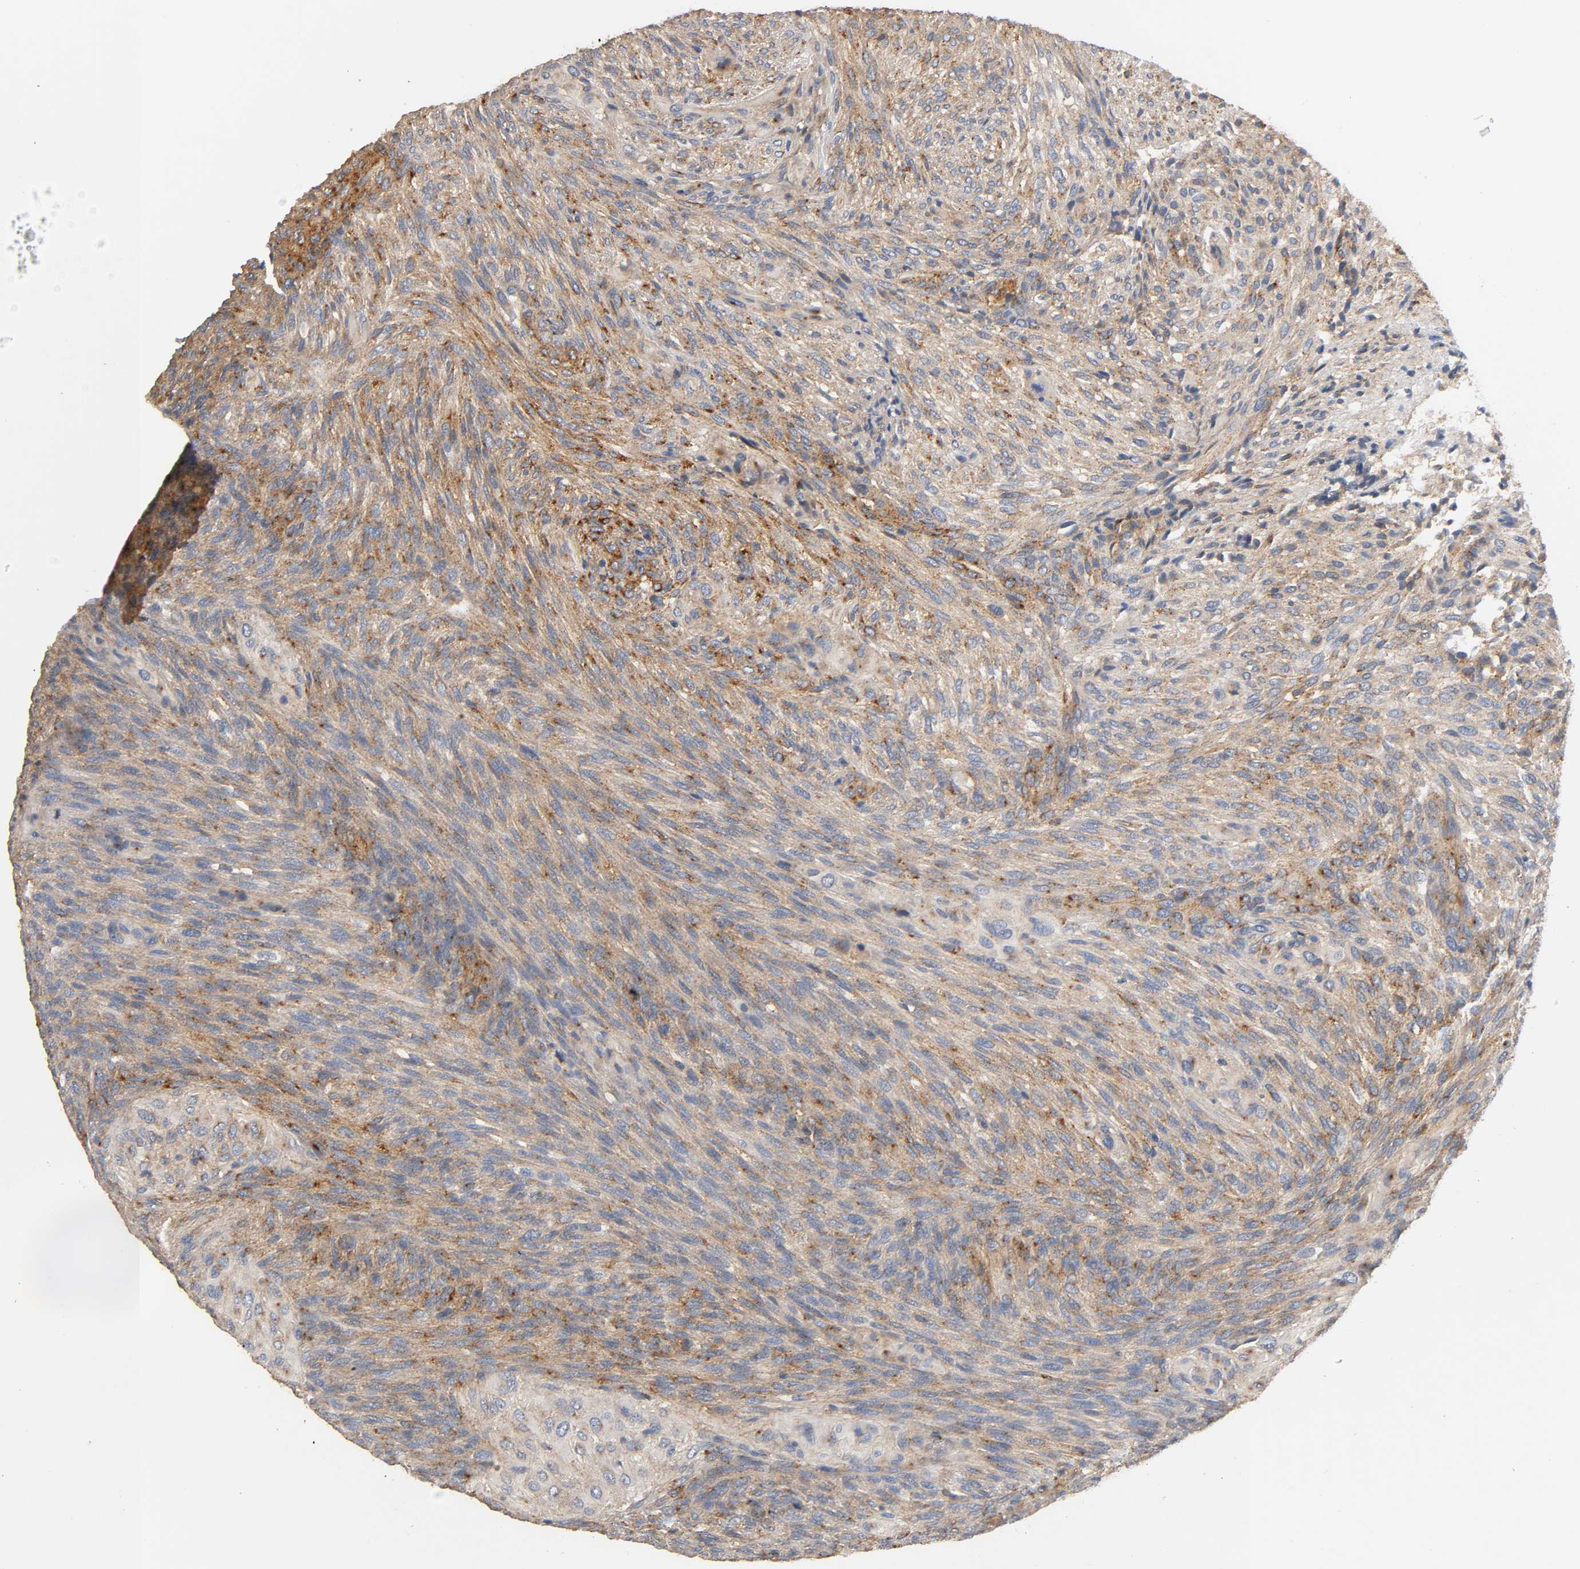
{"staining": {"intensity": "moderate", "quantity": ">75%", "location": "cytoplasmic/membranous"}, "tissue": "glioma", "cell_type": "Tumor cells", "image_type": "cancer", "snomed": [{"axis": "morphology", "description": "Glioma, malignant, High grade"}, {"axis": "topography", "description": "Cerebral cortex"}], "caption": "Protein positivity by IHC displays moderate cytoplasmic/membranous positivity in about >75% of tumor cells in malignant glioma (high-grade).", "gene": "IFITM3", "patient": {"sex": "female", "age": 55}}